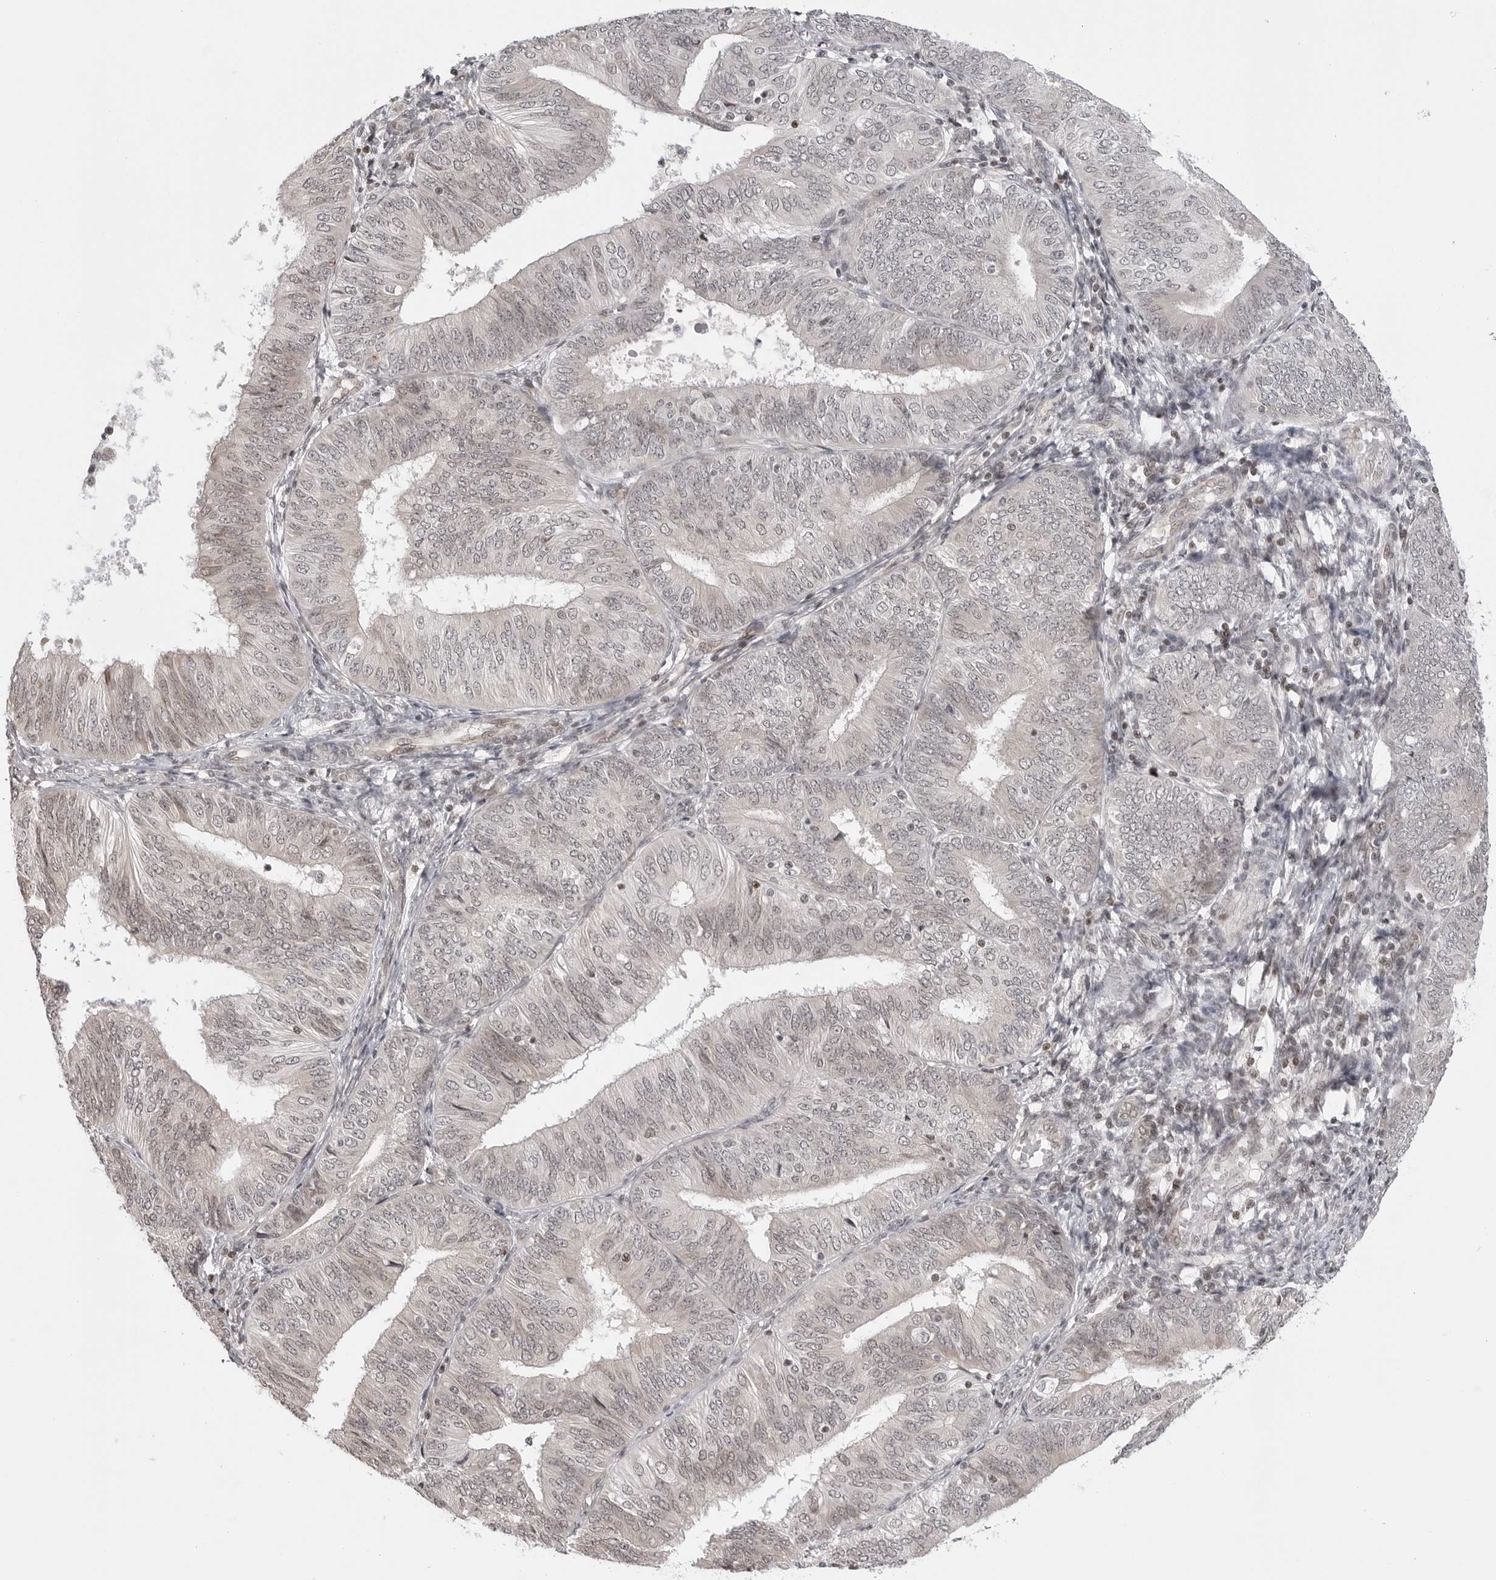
{"staining": {"intensity": "weak", "quantity": "<25%", "location": "cytoplasmic/membranous,nuclear"}, "tissue": "endometrial cancer", "cell_type": "Tumor cells", "image_type": "cancer", "snomed": [{"axis": "morphology", "description": "Adenocarcinoma, NOS"}, {"axis": "topography", "description": "Endometrium"}], "caption": "High magnification brightfield microscopy of endometrial adenocarcinoma stained with DAB (3,3'-diaminobenzidine) (brown) and counterstained with hematoxylin (blue): tumor cells show no significant staining.", "gene": "C8orf33", "patient": {"sex": "female", "age": 58}}